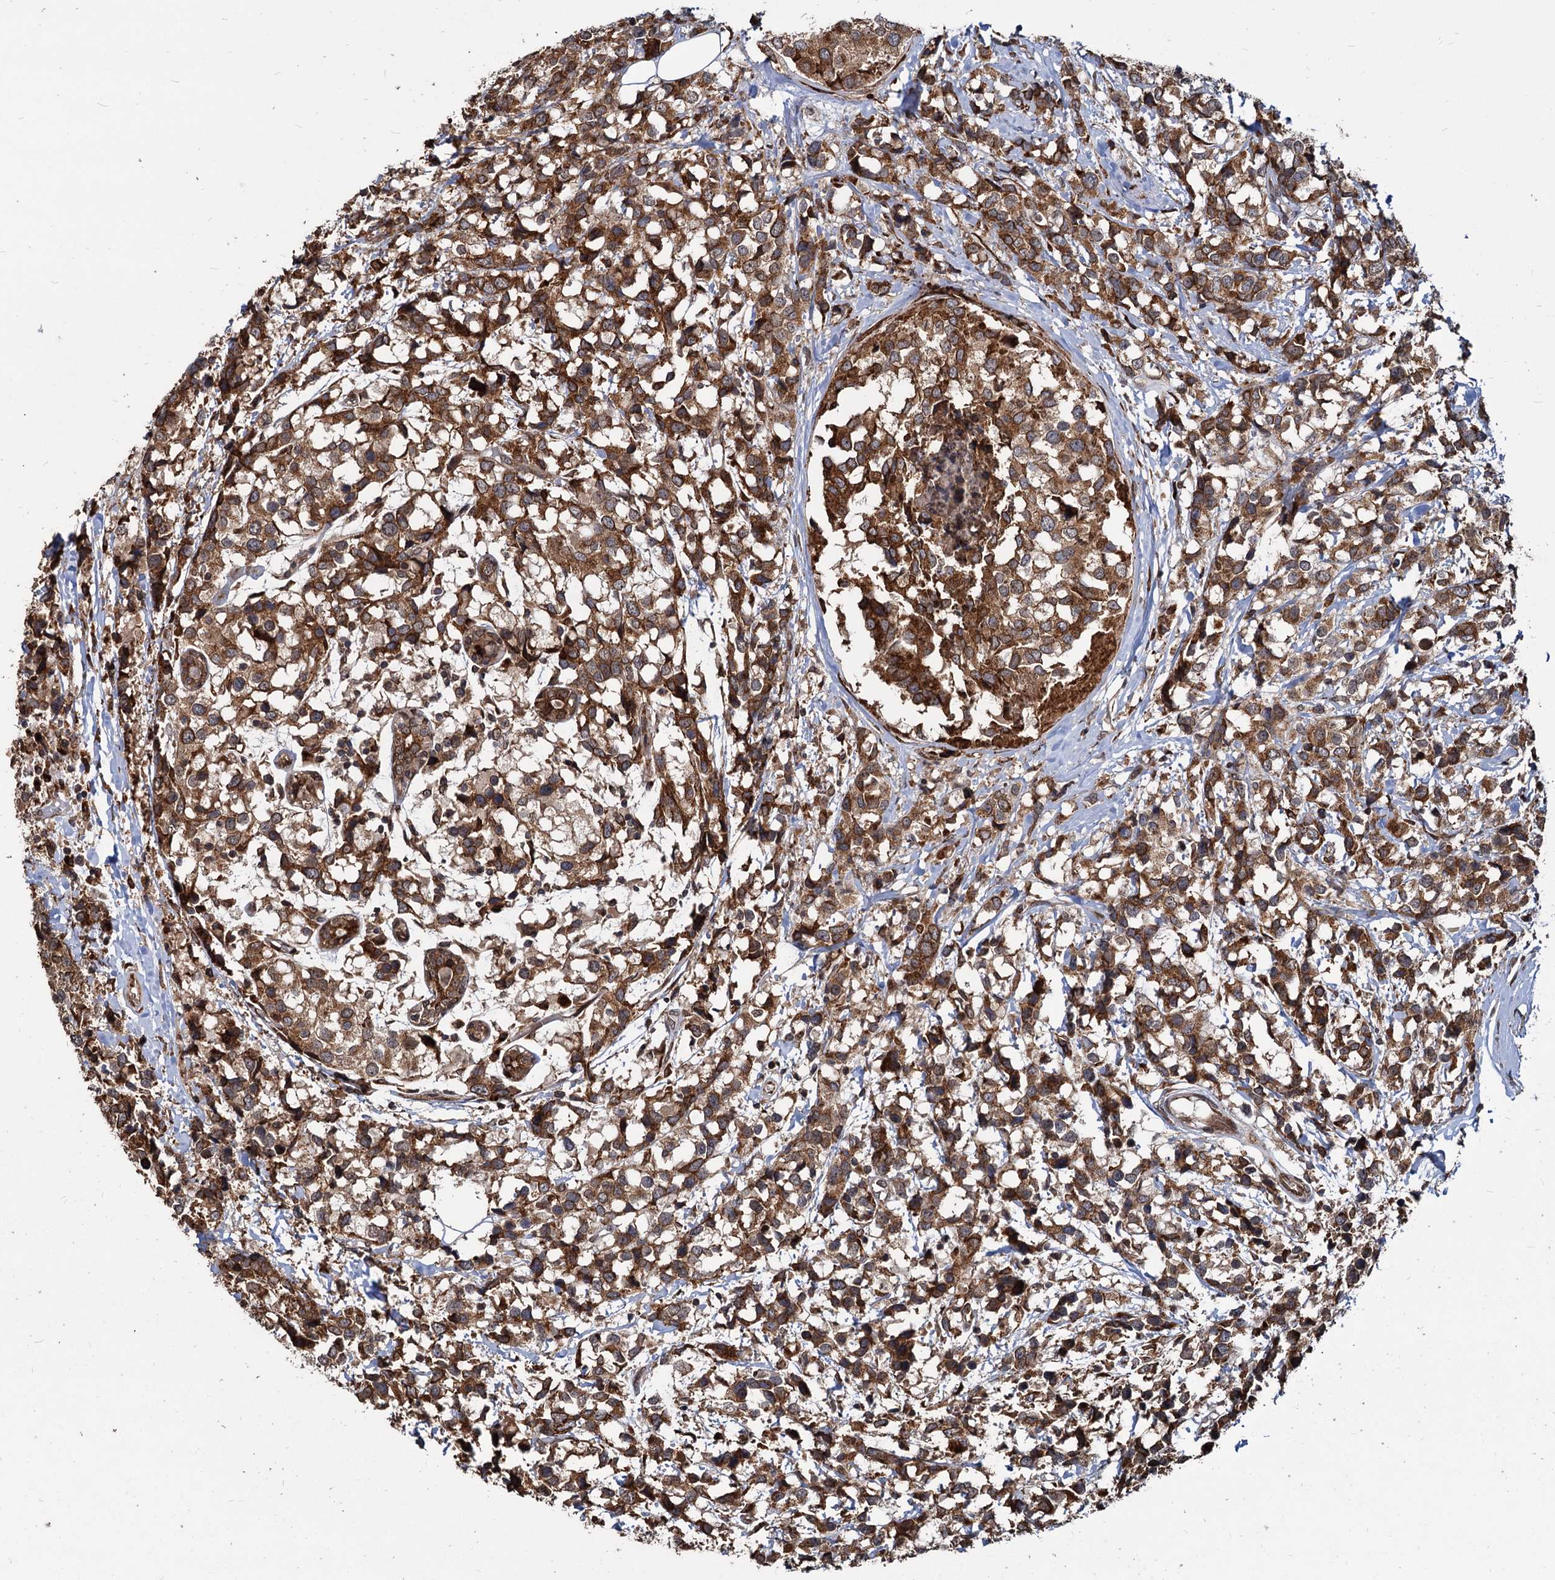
{"staining": {"intensity": "moderate", "quantity": ">75%", "location": "cytoplasmic/membranous"}, "tissue": "breast cancer", "cell_type": "Tumor cells", "image_type": "cancer", "snomed": [{"axis": "morphology", "description": "Lobular carcinoma"}, {"axis": "topography", "description": "Breast"}], "caption": "Immunohistochemistry (IHC) photomicrograph of neoplastic tissue: breast lobular carcinoma stained using immunohistochemistry exhibits medium levels of moderate protein expression localized specifically in the cytoplasmic/membranous of tumor cells, appearing as a cytoplasmic/membranous brown color.", "gene": "SAAL1", "patient": {"sex": "female", "age": 59}}